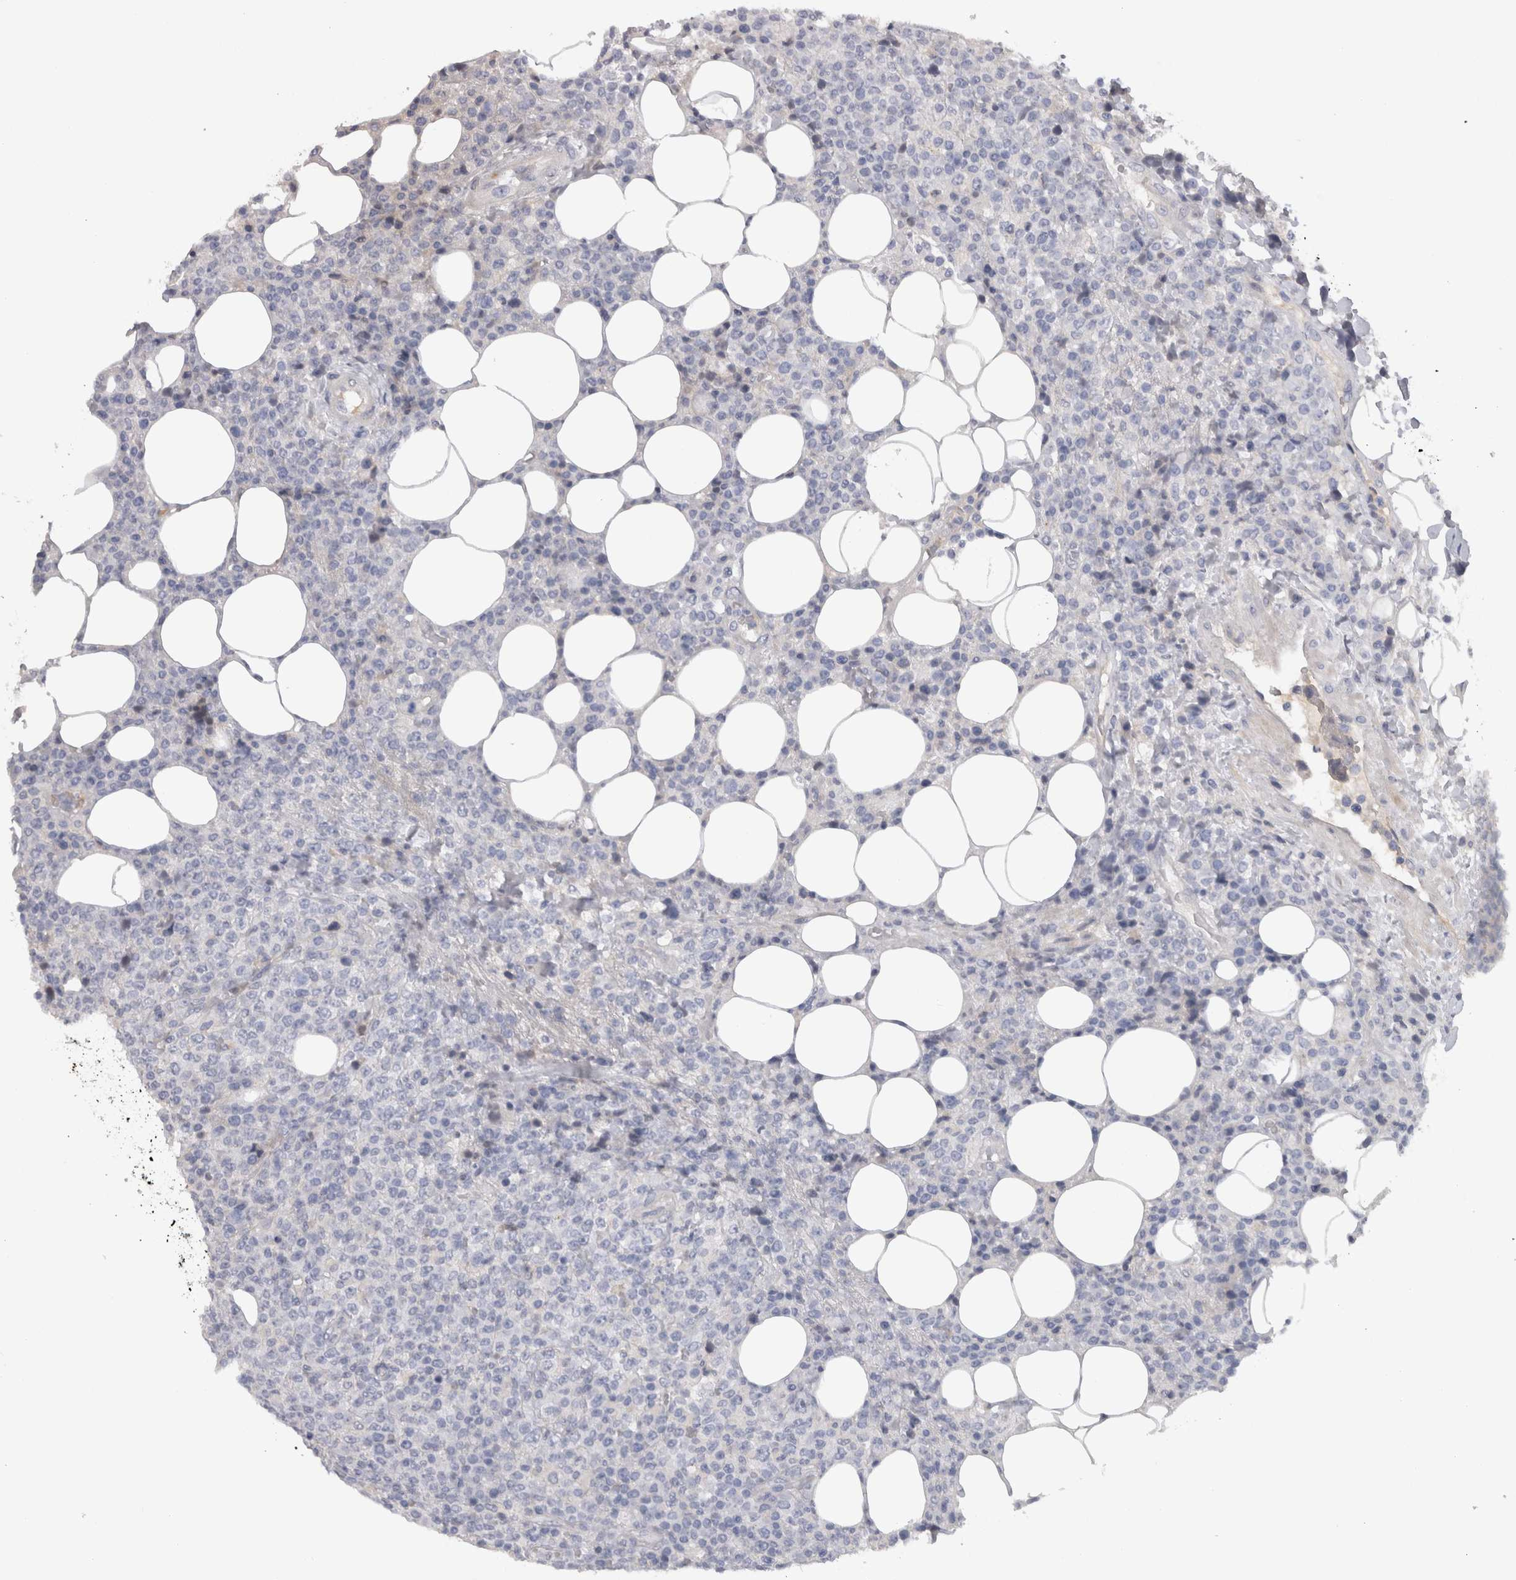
{"staining": {"intensity": "negative", "quantity": "none", "location": "none"}, "tissue": "lymphoma", "cell_type": "Tumor cells", "image_type": "cancer", "snomed": [{"axis": "morphology", "description": "Malignant lymphoma, non-Hodgkin's type, High grade"}, {"axis": "topography", "description": "Lymph node"}], "caption": "This is a image of immunohistochemistry staining of lymphoma, which shows no staining in tumor cells. The staining is performed using DAB (3,3'-diaminobenzidine) brown chromogen with nuclei counter-stained in using hematoxylin.", "gene": "ADAM2", "patient": {"sex": "male", "age": 13}}